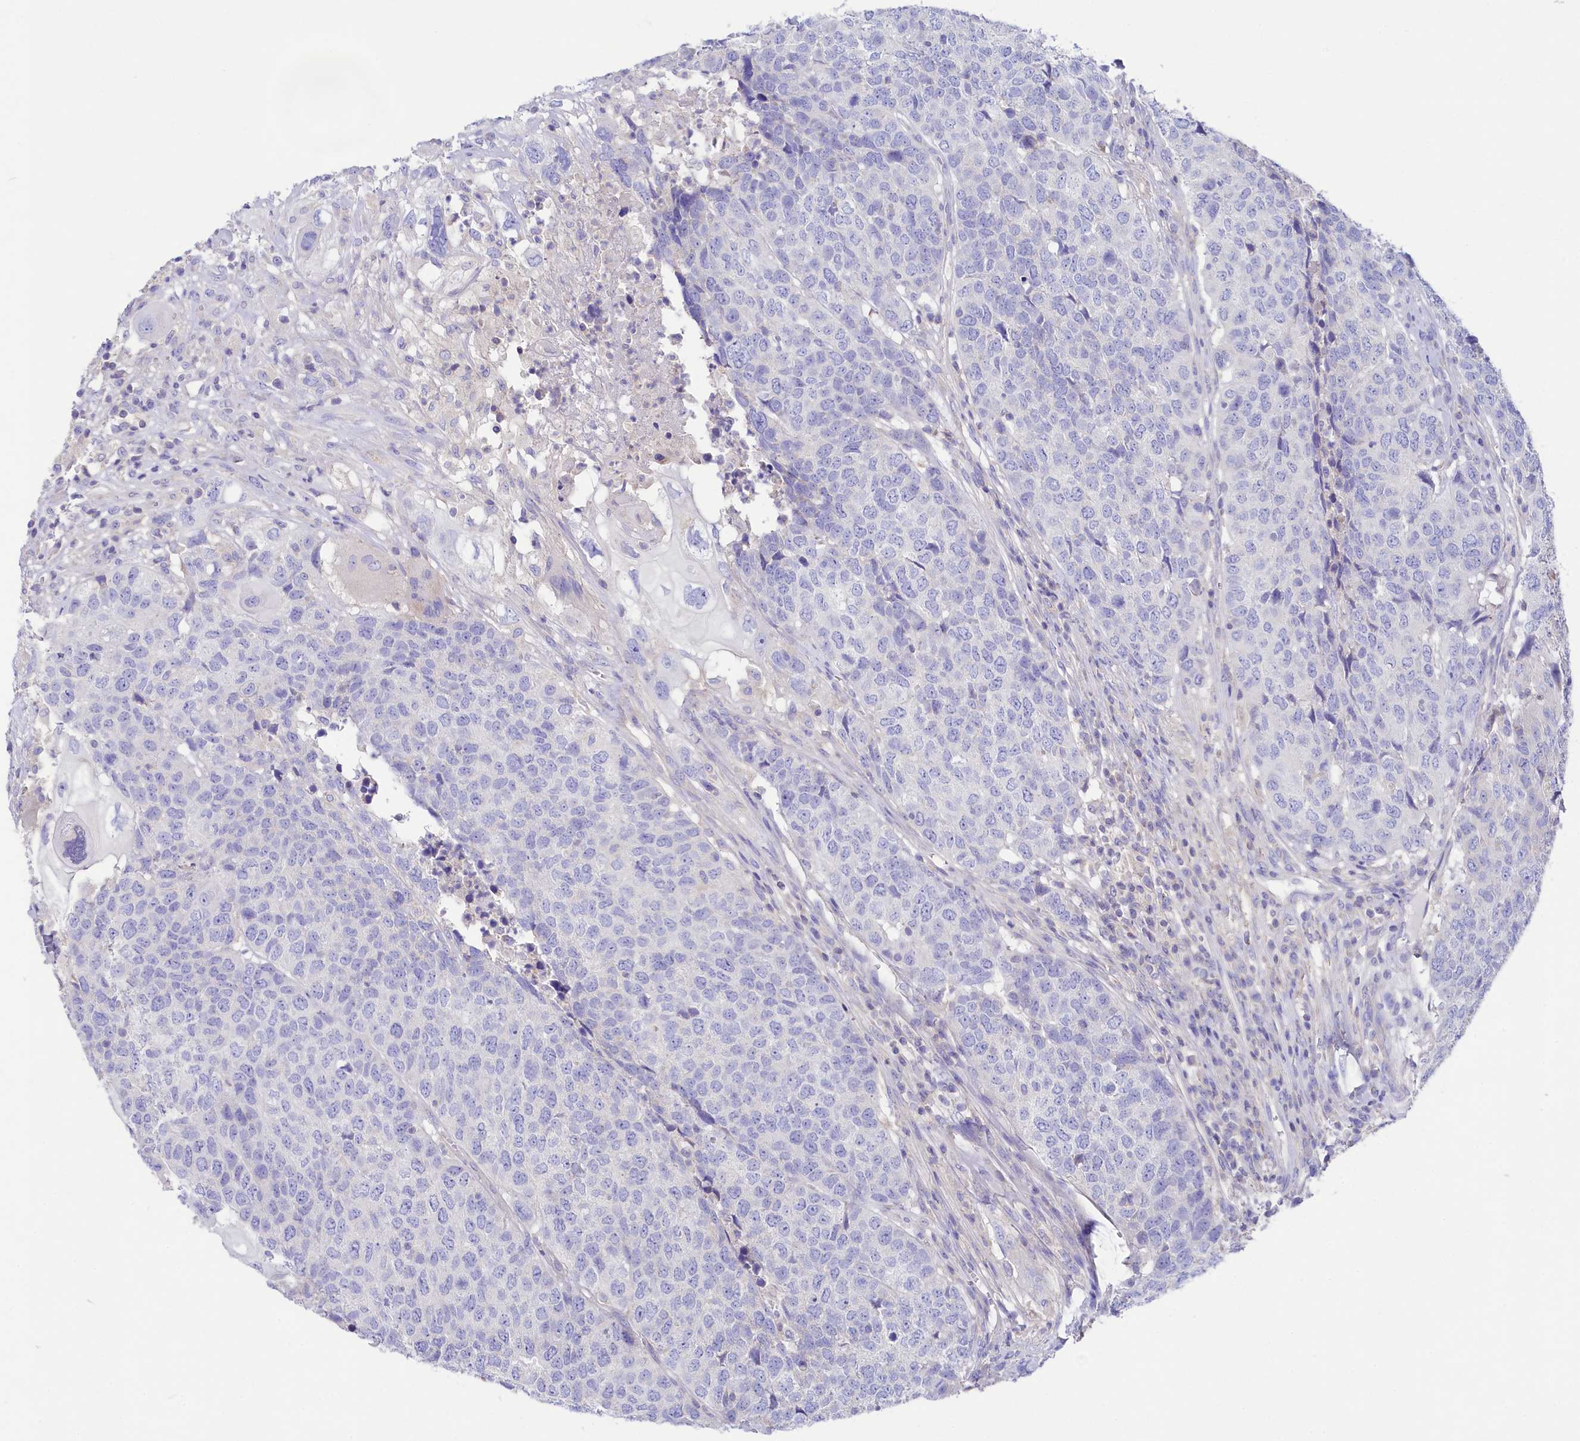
{"staining": {"intensity": "negative", "quantity": "none", "location": "none"}, "tissue": "head and neck cancer", "cell_type": "Tumor cells", "image_type": "cancer", "snomed": [{"axis": "morphology", "description": "Squamous cell carcinoma, NOS"}, {"axis": "topography", "description": "Head-Neck"}], "caption": "The image reveals no staining of tumor cells in head and neck squamous cell carcinoma. (DAB (3,3'-diaminobenzidine) IHC, high magnification).", "gene": "VPS26B", "patient": {"sex": "male", "age": 66}}